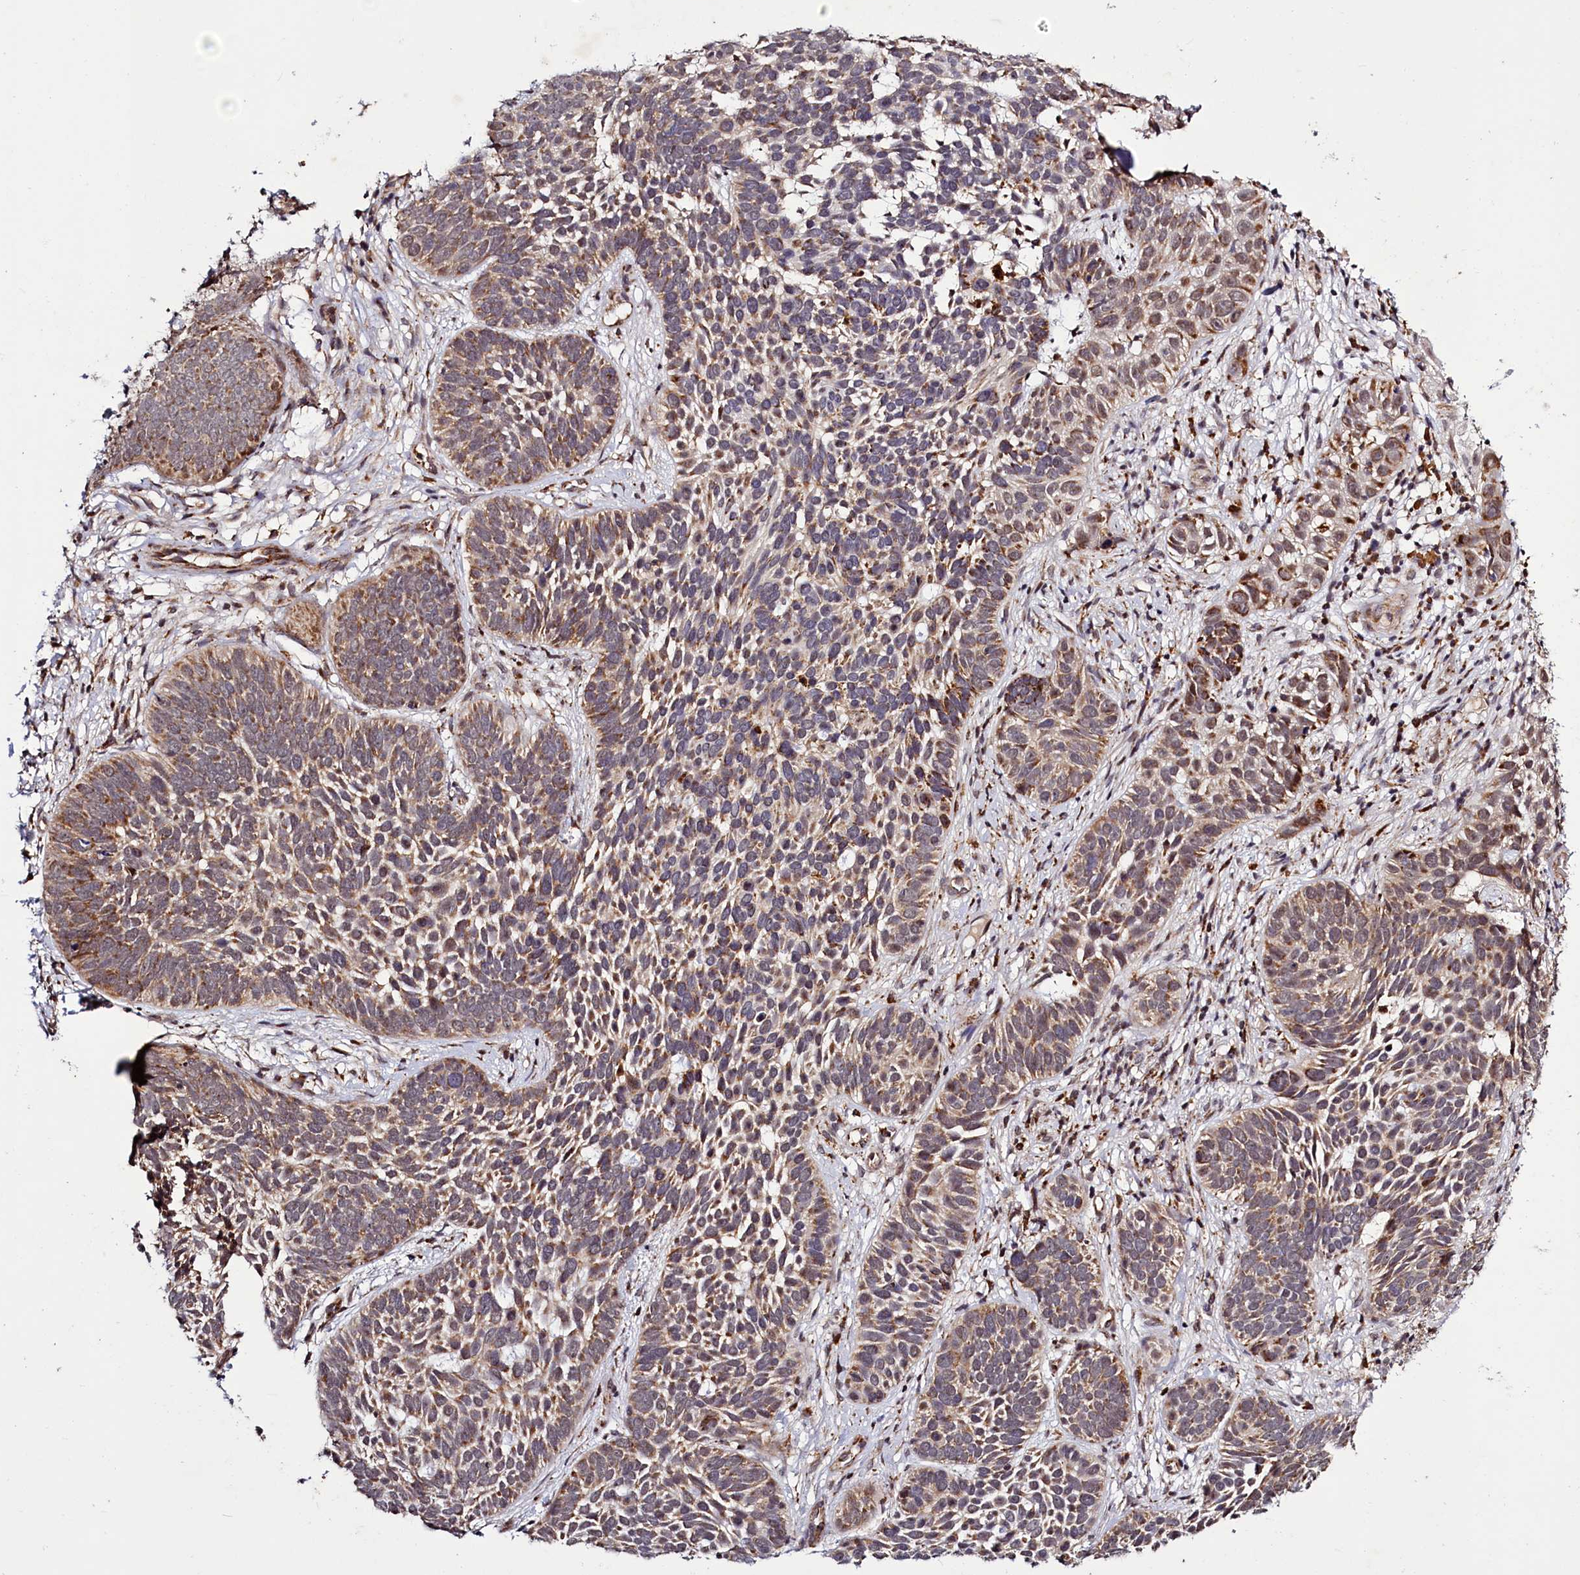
{"staining": {"intensity": "moderate", "quantity": ">75%", "location": "cytoplasmic/membranous"}, "tissue": "skin cancer", "cell_type": "Tumor cells", "image_type": "cancer", "snomed": [{"axis": "morphology", "description": "Basal cell carcinoma"}, {"axis": "topography", "description": "Skin"}], "caption": "Immunohistochemical staining of skin basal cell carcinoma exhibits medium levels of moderate cytoplasmic/membranous protein staining in about >75% of tumor cells. The staining is performed using DAB brown chromogen to label protein expression. The nuclei are counter-stained blue using hematoxylin.", "gene": "DYNC2H1", "patient": {"sex": "male", "age": 89}}